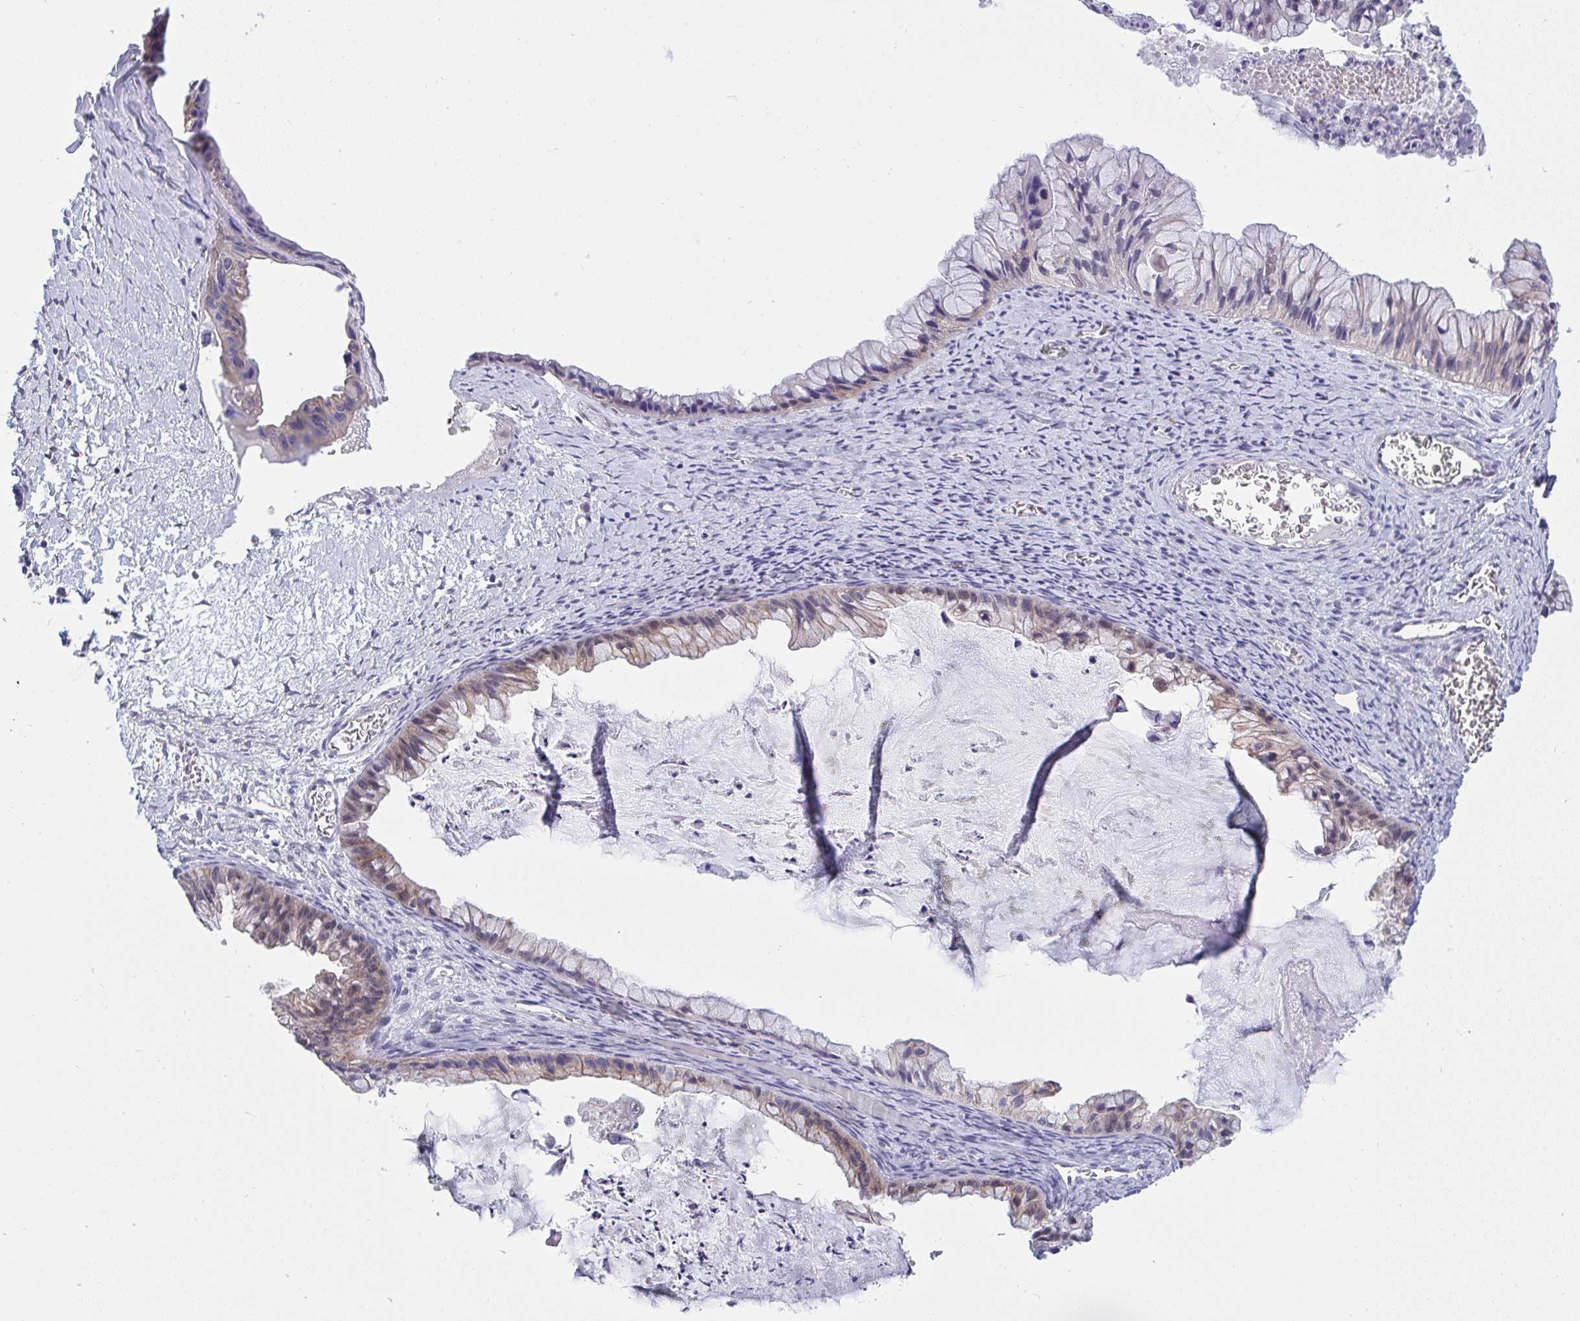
{"staining": {"intensity": "weak", "quantity": "25%-75%", "location": "cytoplasmic/membranous"}, "tissue": "ovarian cancer", "cell_type": "Tumor cells", "image_type": "cancer", "snomed": [{"axis": "morphology", "description": "Cystadenocarcinoma, mucinous, NOS"}, {"axis": "topography", "description": "Ovary"}], "caption": "Immunohistochemical staining of human ovarian cancer (mucinous cystadenocarcinoma) displays low levels of weak cytoplasmic/membranous protein expression in approximately 25%-75% of tumor cells. Nuclei are stained in blue.", "gene": "HOXD12", "patient": {"sex": "female", "age": 72}}